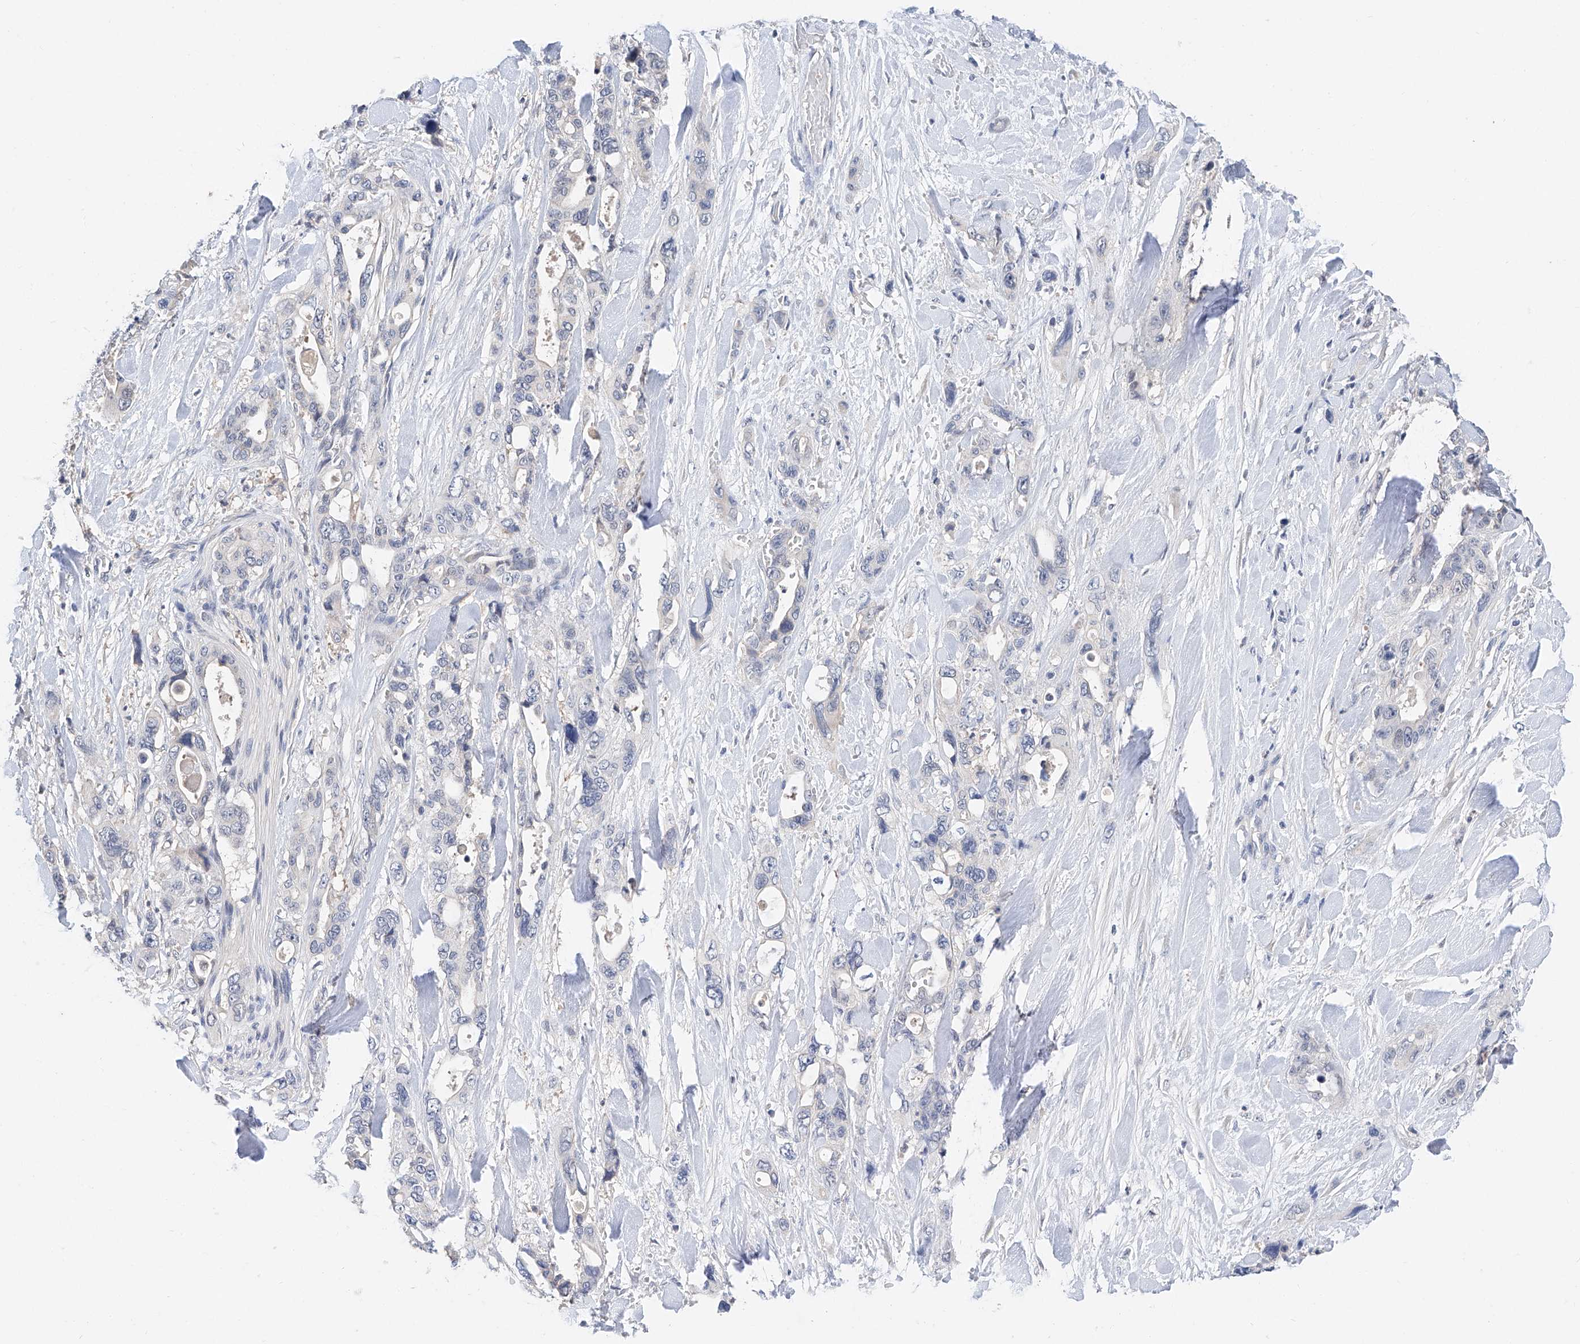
{"staining": {"intensity": "negative", "quantity": "none", "location": "none"}, "tissue": "pancreatic cancer", "cell_type": "Tumor cells", "image_type": "cancer", "snomed": [{"axis": "morphology", "description": "Adenocarcinoma, NOS"}, {"axis": "topography", "description": "Pancreas"}], "caption": "Pancreatic adenocarcinoma was stained to show a protein in brown. There is no significant staining in tumor cells.", "gene": "FUCA2", "patient": {"sex": "male", "age": 46}}